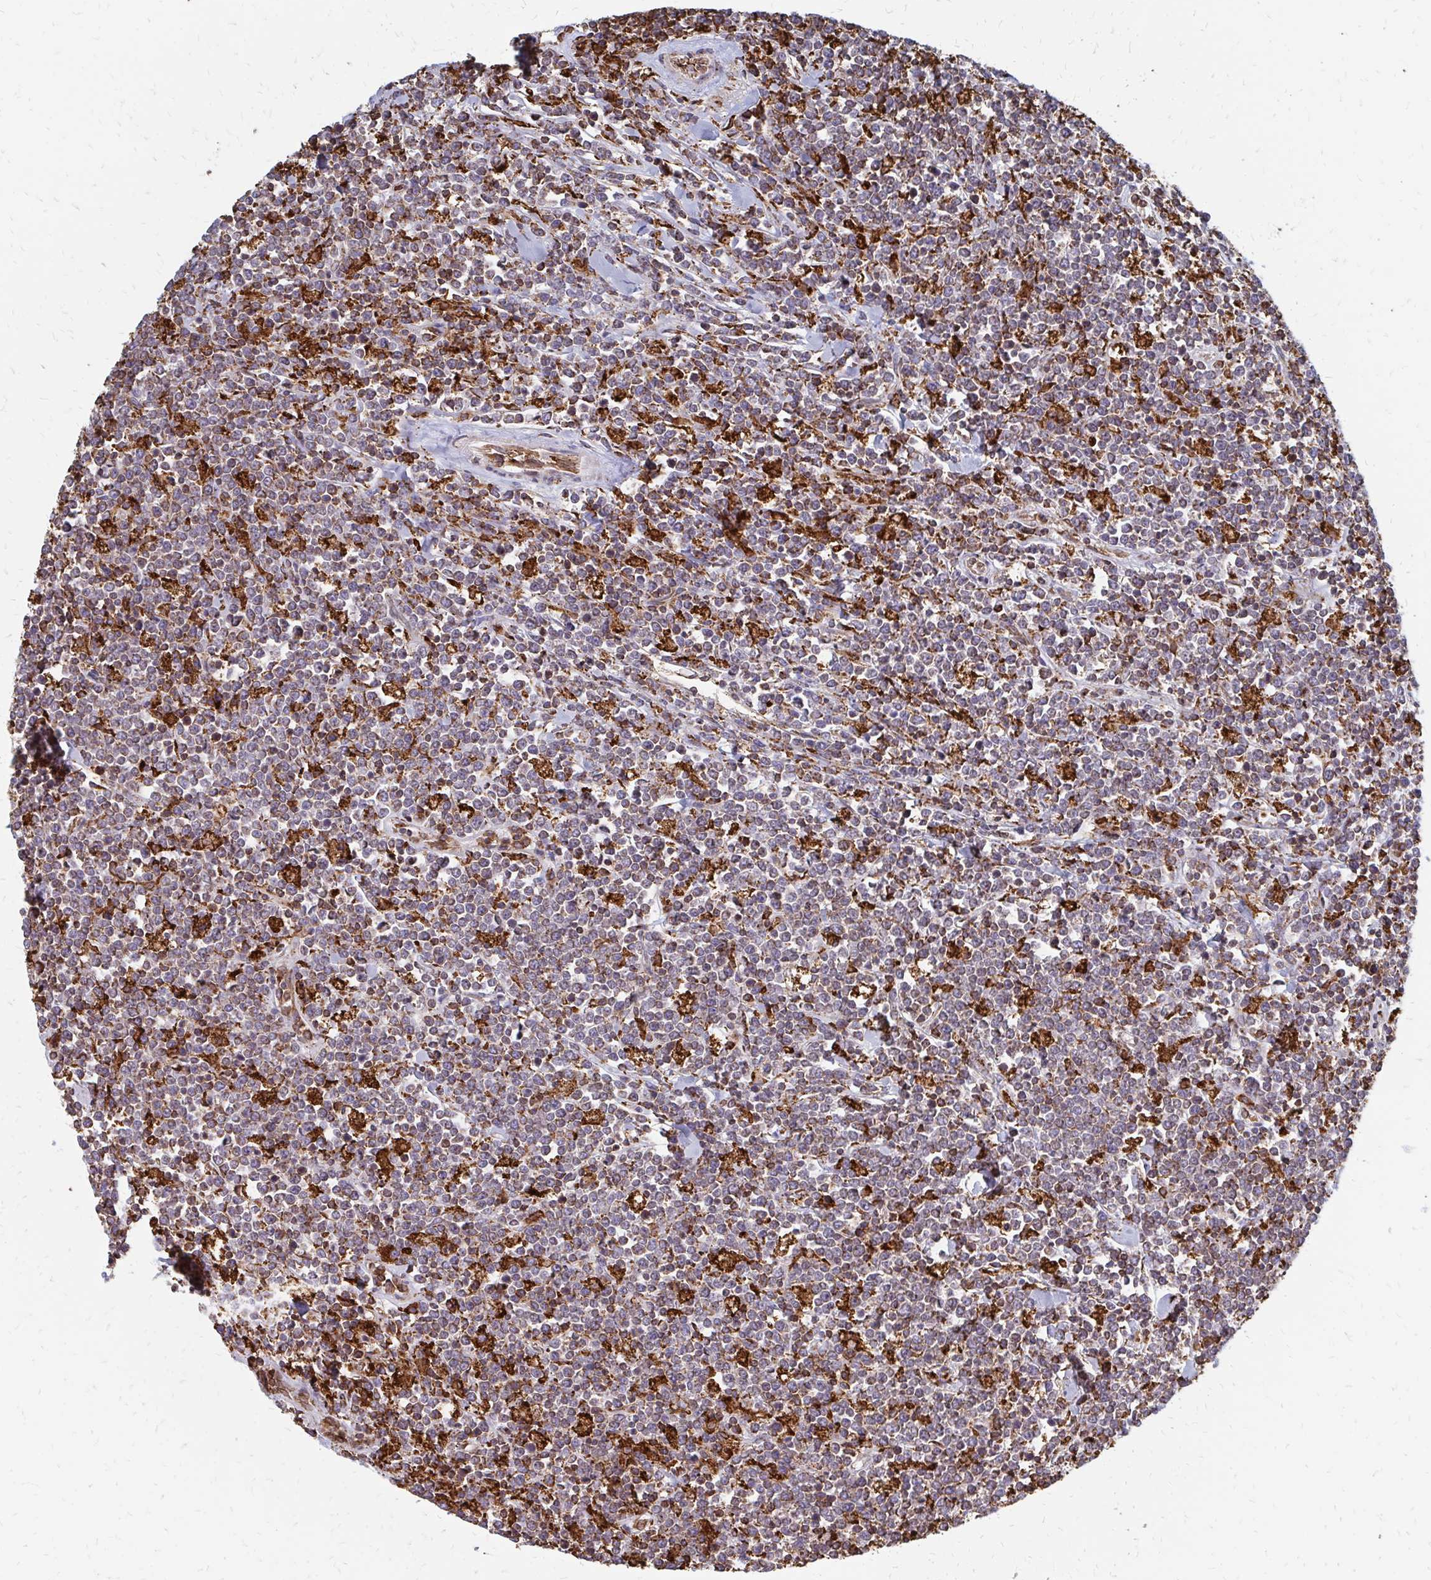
{"staining": {"intensity": "negative", "quantity": "none", "location": "none"}, "tissue": "lymphoma", "cell_type": "Tumor cells", "image_type": "cancer", "snomed": [{"axis": "morphology", "description": "Malignant lymphoma, non-Hodgkin's type, High grade"}, {"axis": "topography", "description": "Small intestine"}, {"axis": "topography", "description": "Colon"}], "caption": "Photomicrograph shows no significant protein staining in tumor cells of malignant lymphoma, non-Hodgkin's type (high-grade).", "gene": "PPP1R13L", "patient": {"sex": "male", "age": 8}}